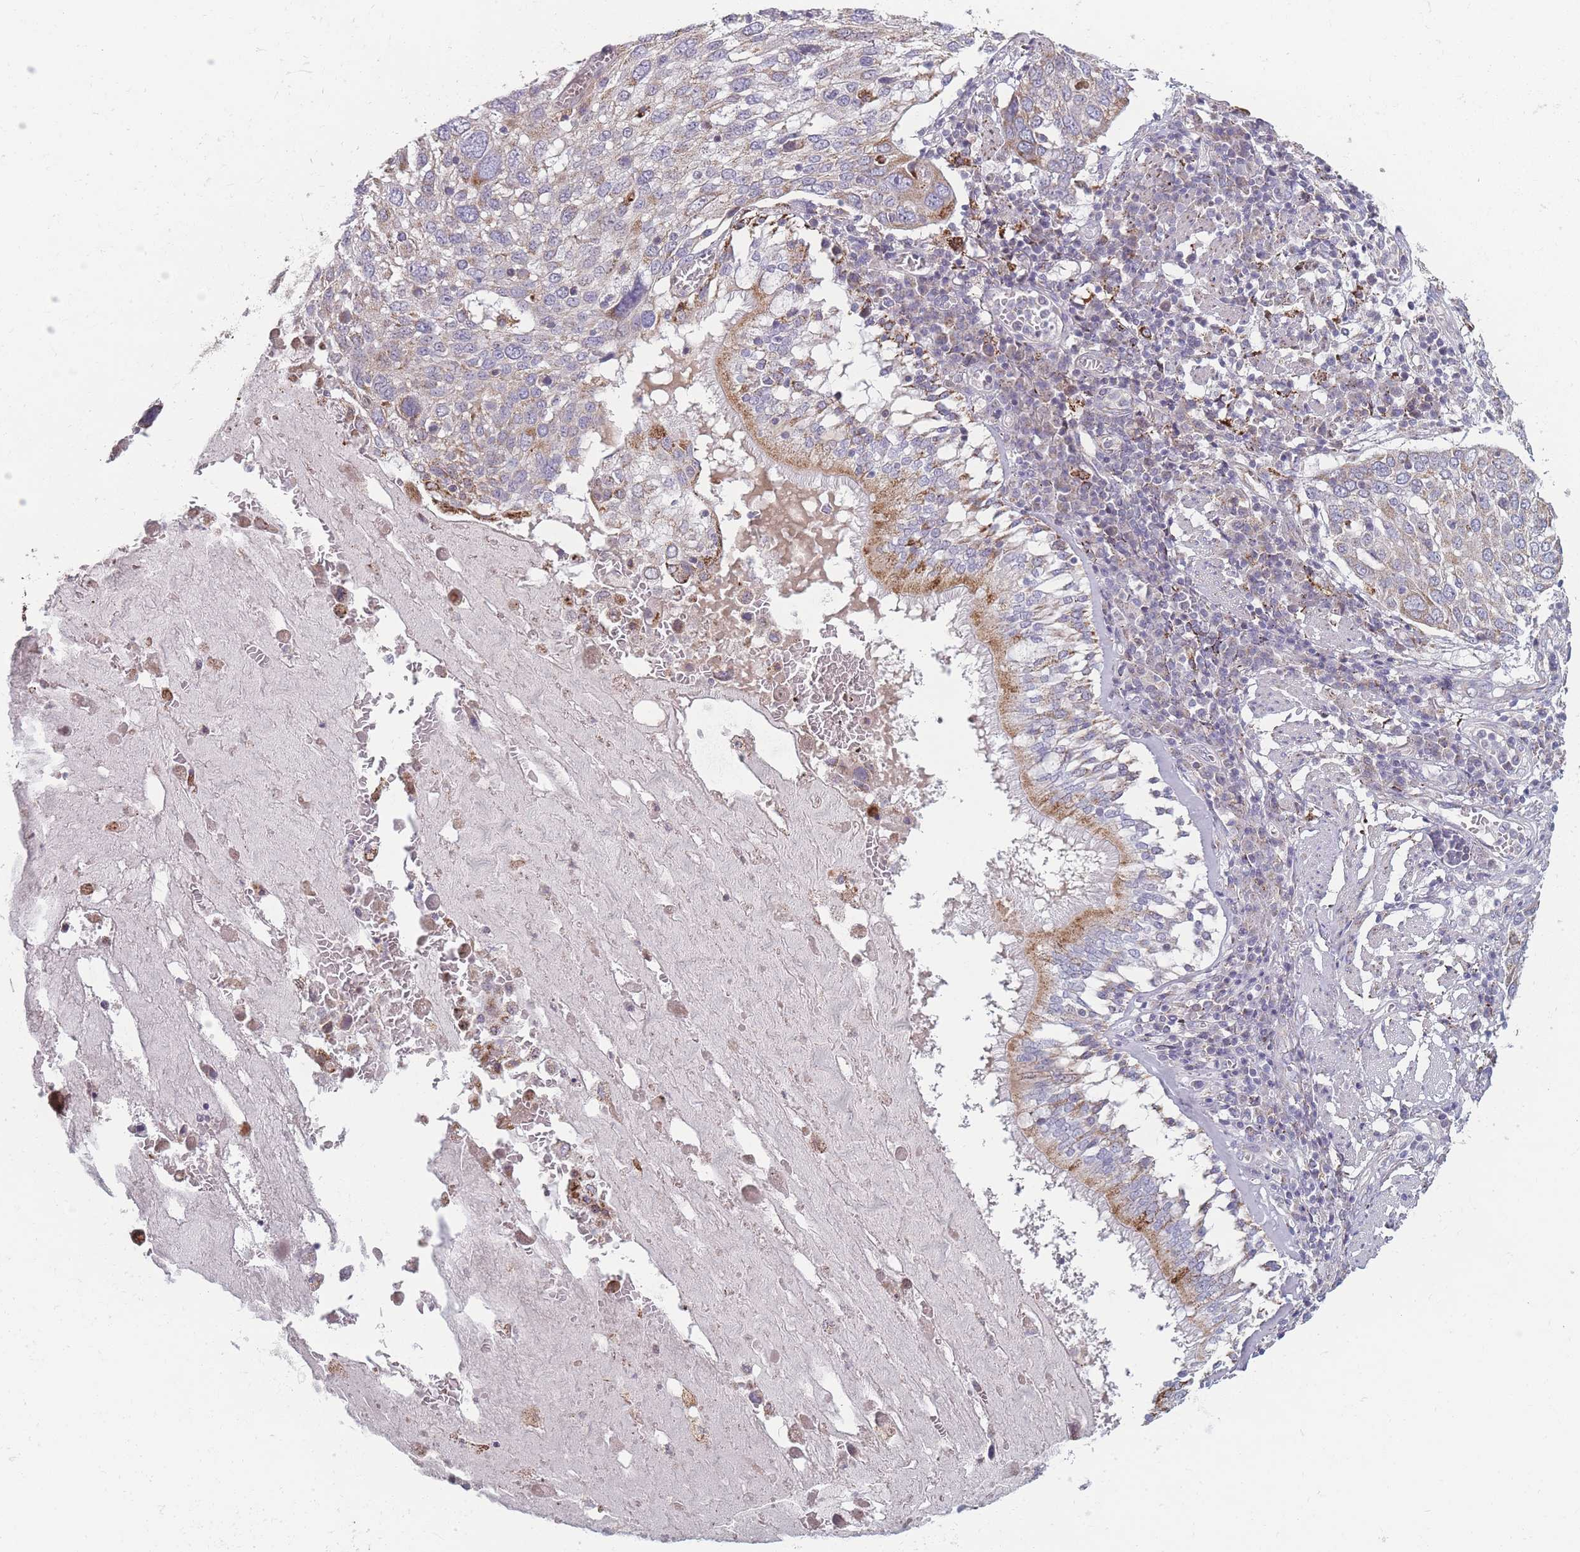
{"staining": {"intensity": "weak", "quantity": "<25%", "location": "cytoplasmic/membranous"}, "tissue": "lung cancer", "cell_type": "Tumor cells", "image_type": "cancer", "snomed": [{"axis": "morphology", "description": "Squamous cell carcinoma, NOS"}, {"axis": "topography", "description": "Lung"}], "caption": "High power microscopy photomicrograph of an immunohistochemistry image of squamous cell carcinoma (lung), revealing no significant expression in tumor cells.", "gene": "PEX11B", "patient": {"sex": "male", "age": 65}}